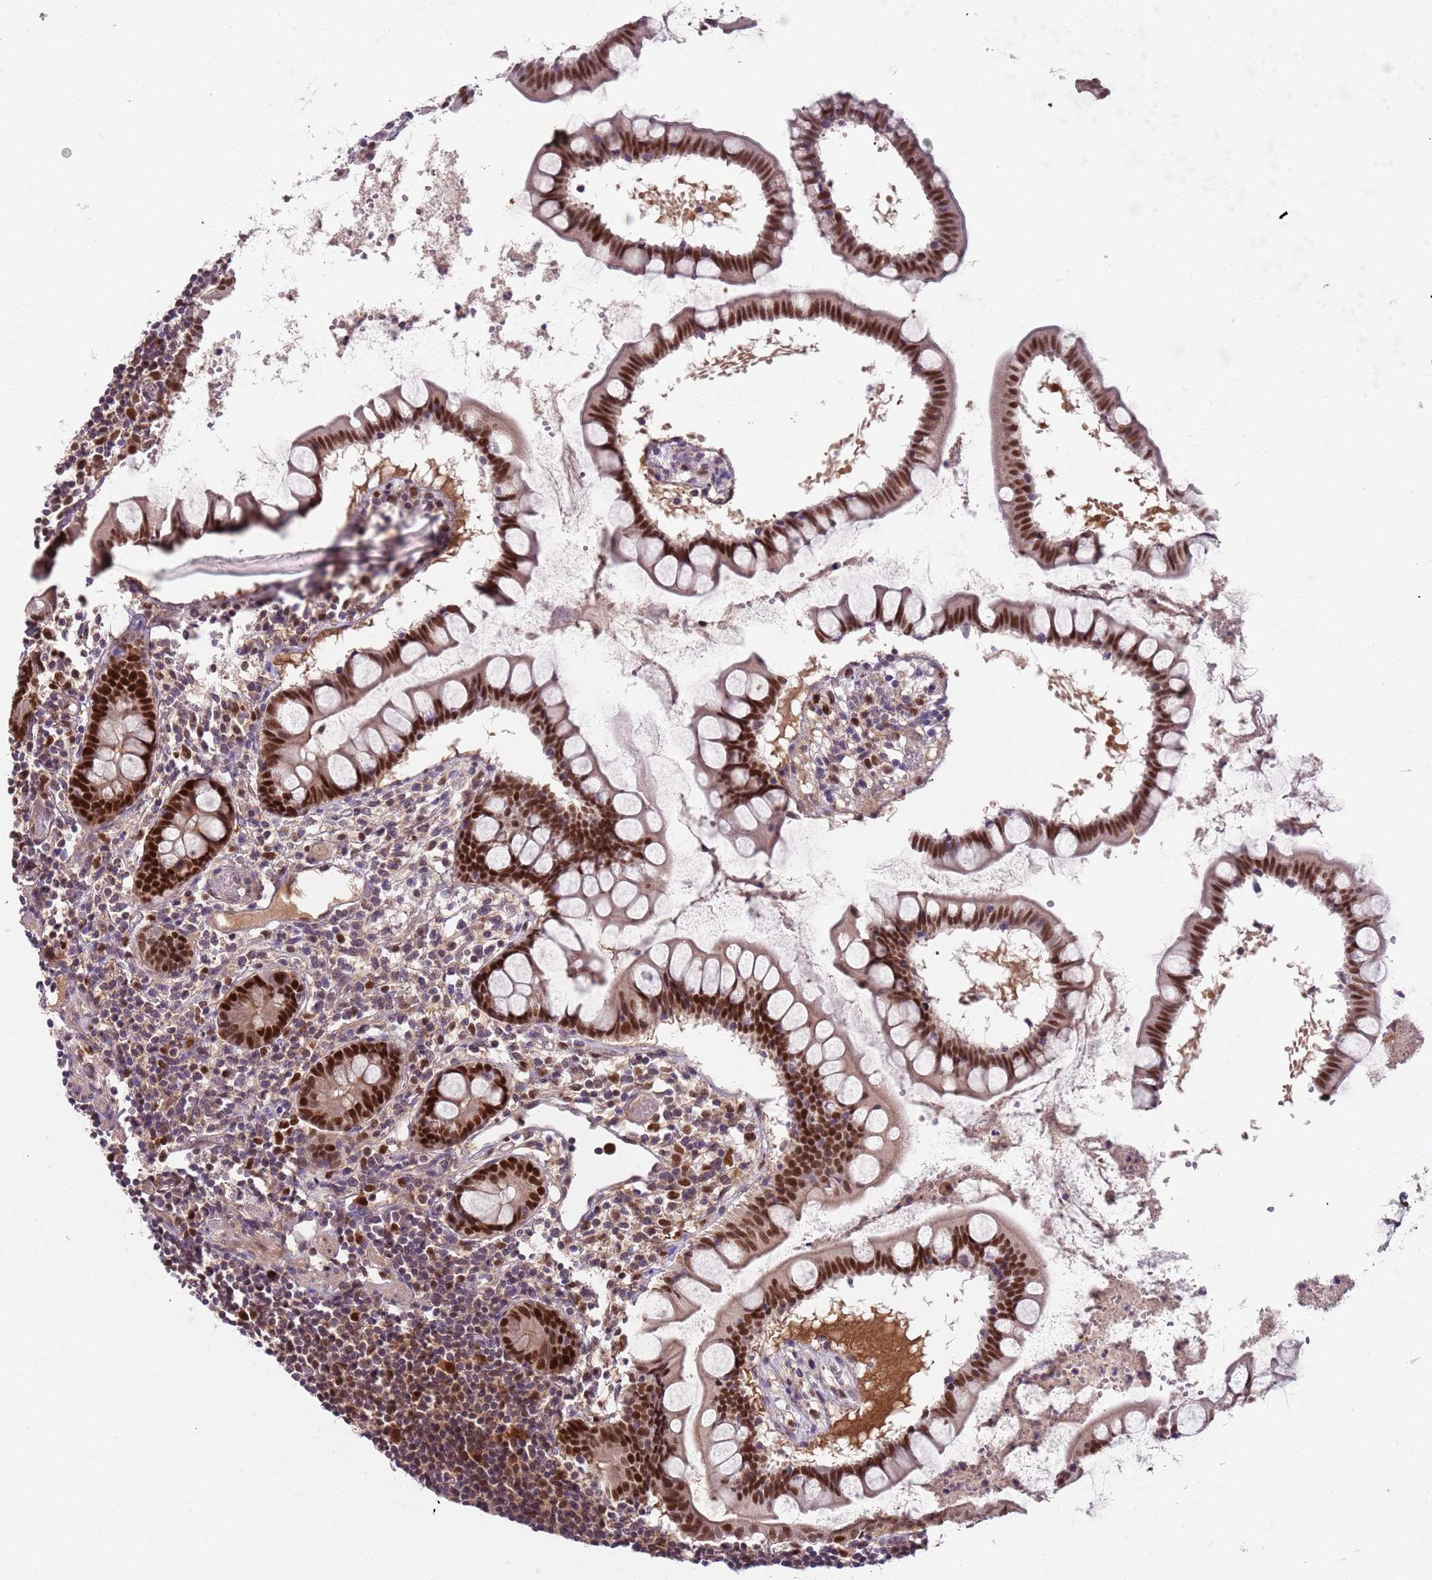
{"staining": {"intensity": "moderate", "quantity": ">75%", "location": "cytoplasmic/membranous,nuclear"}, "tissue": "colon", "cell_type": "Endothelial cells", "image_type": "normal", "snomed": [{"axis": "morphology", "description": "Normal tissue, NOS"}, {"axis": "morphology", "description": "Adenocarcinoma, NOS"}, {"axis": "topography", "description": "Colon"}], "caption": "Protein staining of benign colon reveals moderate cytoplasmic/membranous,nuclear expression in approximately >75% of endothelial cells.", "gene": "RMND5B", "patient": {"sex": "female", "age": 55}}